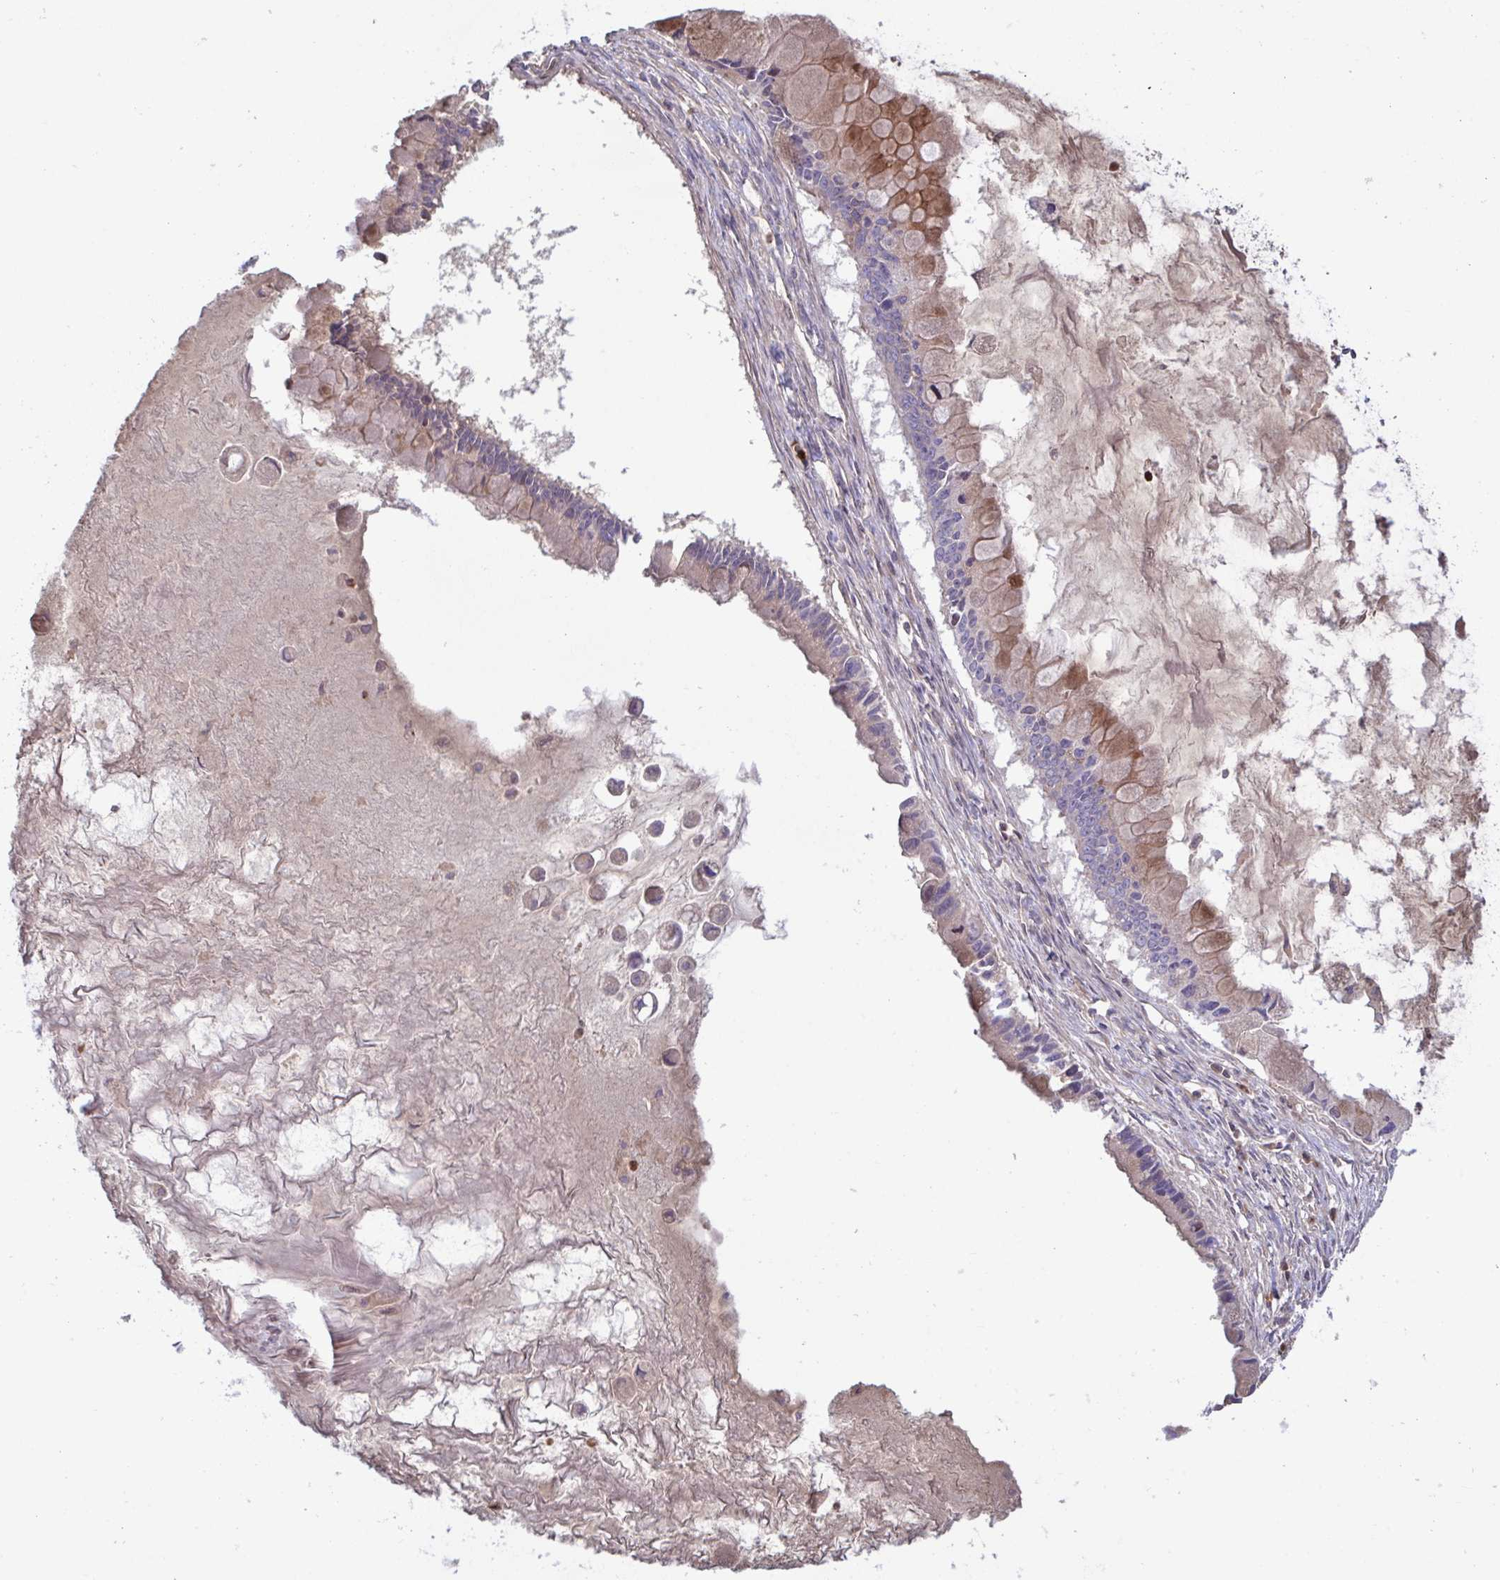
{"staining": {"intensity": "weak", "quantity": "<25%", "location": "cytoplasmic/membranous"}, "tissue": "ovarian cancer", "cell_type": "Tumor cells", "image_type": "cancer", "snomed": [{"axis": "morphology", "description": "Cystadenocarcinoma, mucinous, NOS"}, {"axis": "topography", "description": "Ovary"}], "caption": "Ovarian cancer (mucinous cystadenocarcinoma) stained for a protein using immunohistochemistry (IHC) reveals no expression tumor cells.", "gene": "IL1R1", "patient": {"sex": "female", "age": 63}}